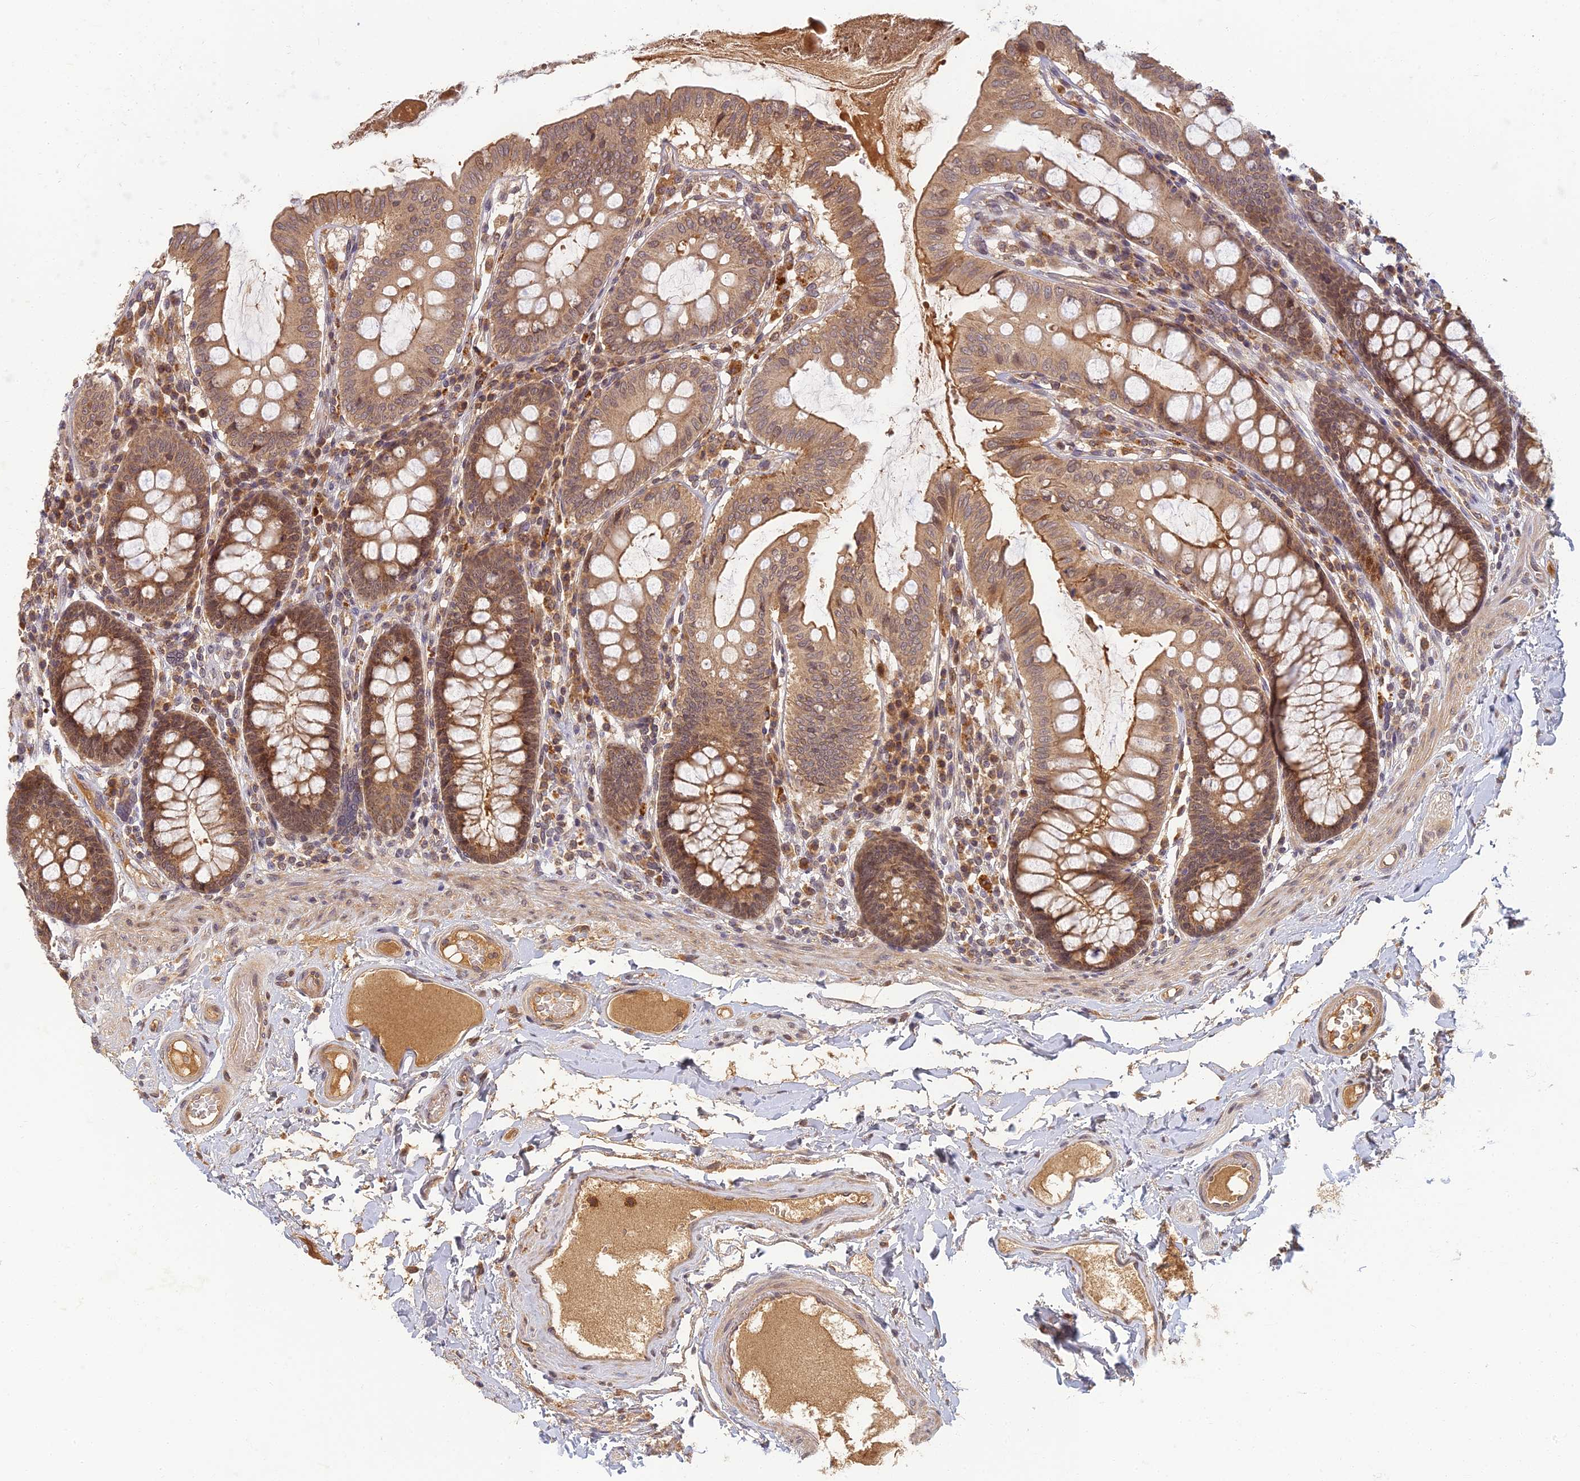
{"staining": {"intensity": "moderate", "quantity": ">75%", "location": "cytoplasmic/membranous"}, "tissue": "colon", "cell_type": "Endothelial cells", "image_type": "normal", "snomed": [{"axis": "morphology", "description": "Normal tissue, NOS"}, {"axis": "topography", "description": "Colon"}], "caption": "Immunohistochemical staining of normal colon reveals >75% levels of moderate cytoplasmic/membranous protein expression in approximately >75% of endothelial cells.", "gene": "RGL3", "patient": {"sex": "male", "age": 84}}